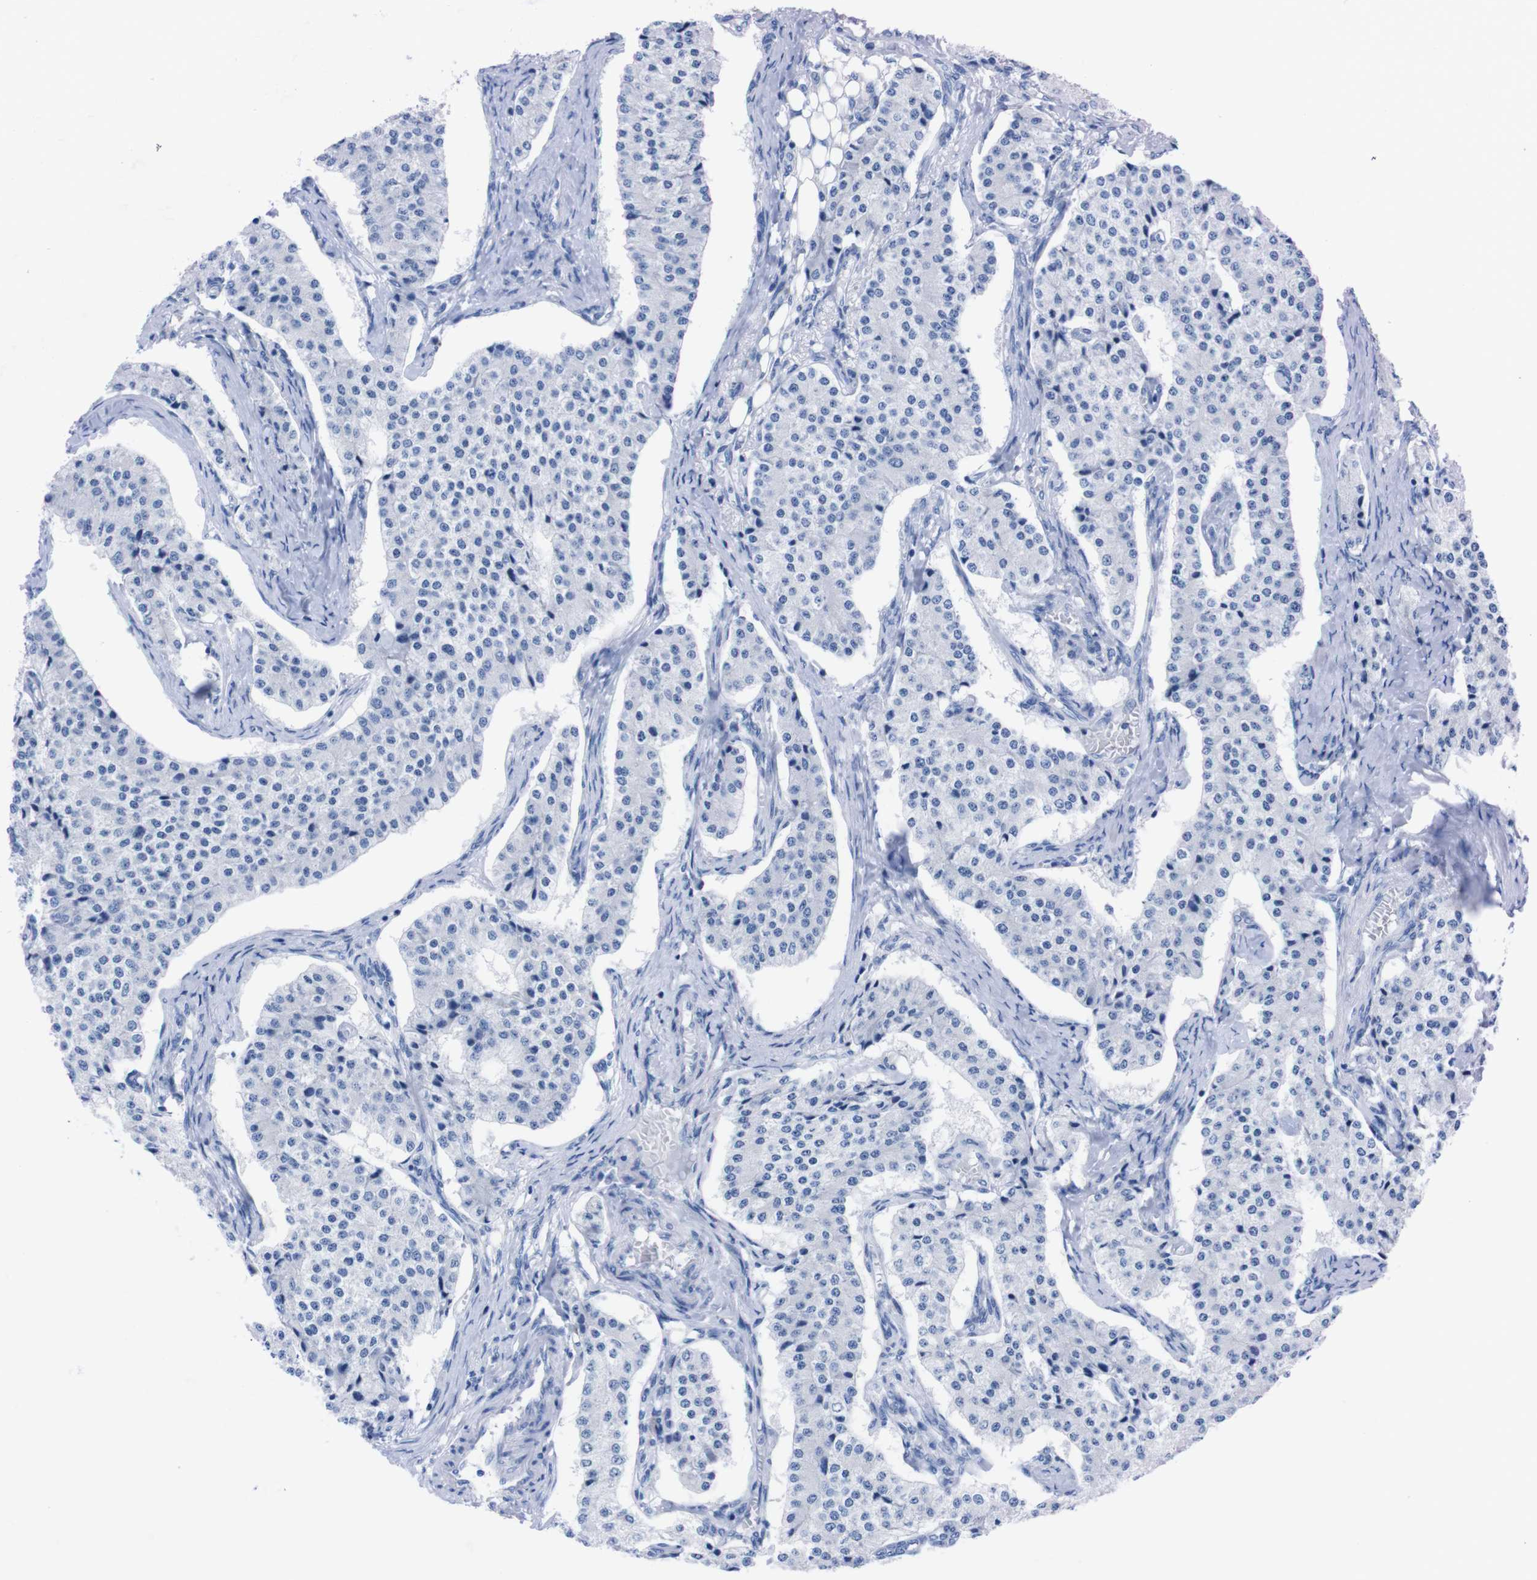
{"staining": {"intensity": "negative", "quantity": "none", "location": "none"}, "tissue": "carcinoid", "cell_type": "Tumor cells", "image_type": "cancer", "snomed": [{"axis": "morphology", "description": "Carcinoid, malignant, NOS"}, {"axis": "topography", "description": "Colon"}], "caption": "Immunohistochemistry (IHC) of carcinoid displays no positivity in tumor cells.", "gene": "P2RY12", "patient": {"sex": "female", "age": 52}}